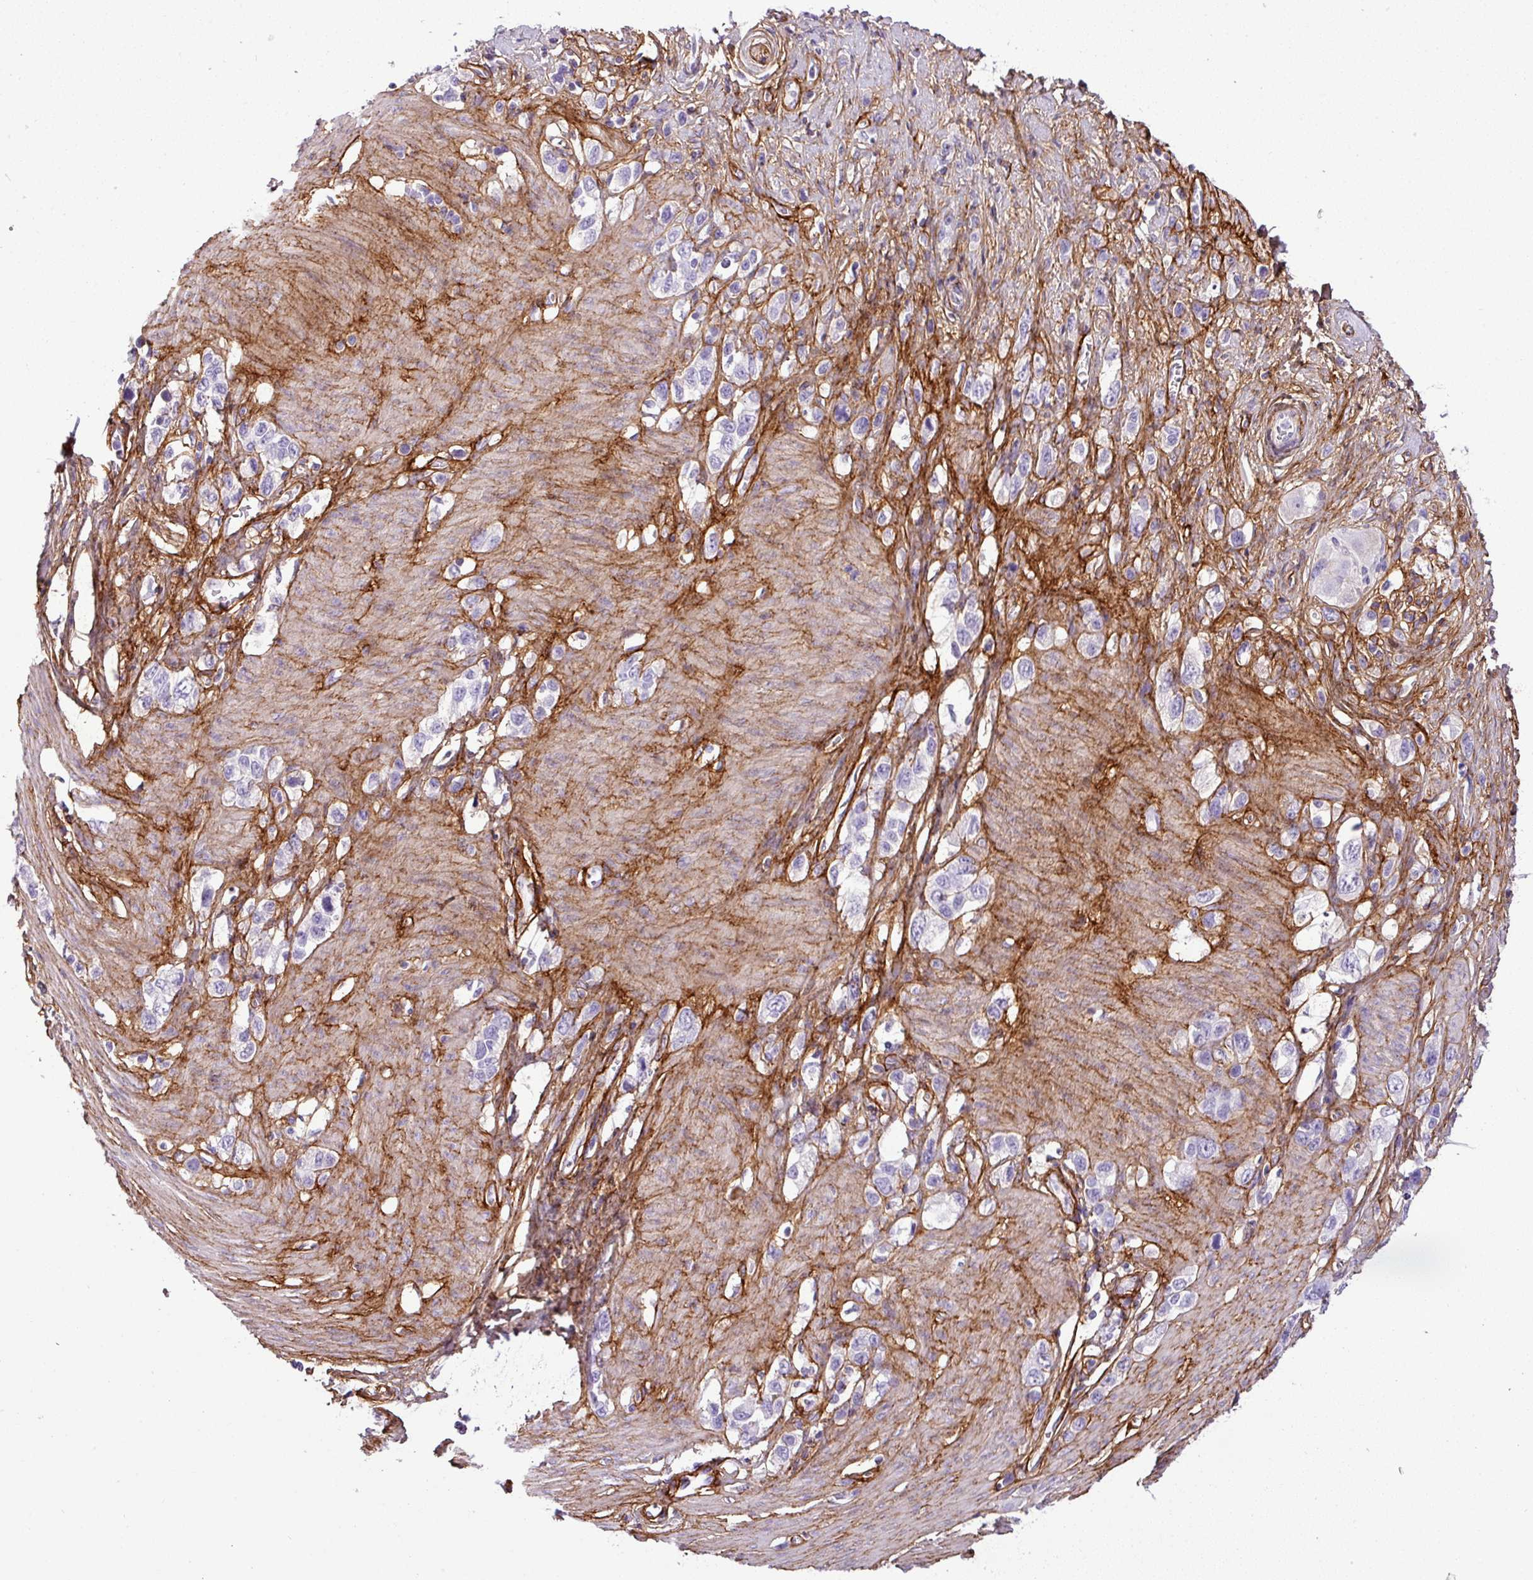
{"staining": {"intensity": "negative", "quantity": "none", "location": "none"}, "tissue": "stomach cancer", "cell_type": "Tumor cells", "image_type": "cancer", "snomed": [{"axis": "morphology", "description": "Adenocarcinoma, NOS"}, {"axis": "topography", "description": "Stomach"}], "caption": "There is no significant positivity in tumor cells of adenocarcinoma (stomach).", "gene": "PARD6G", "patient": {"sex": "female", "age": 65}}